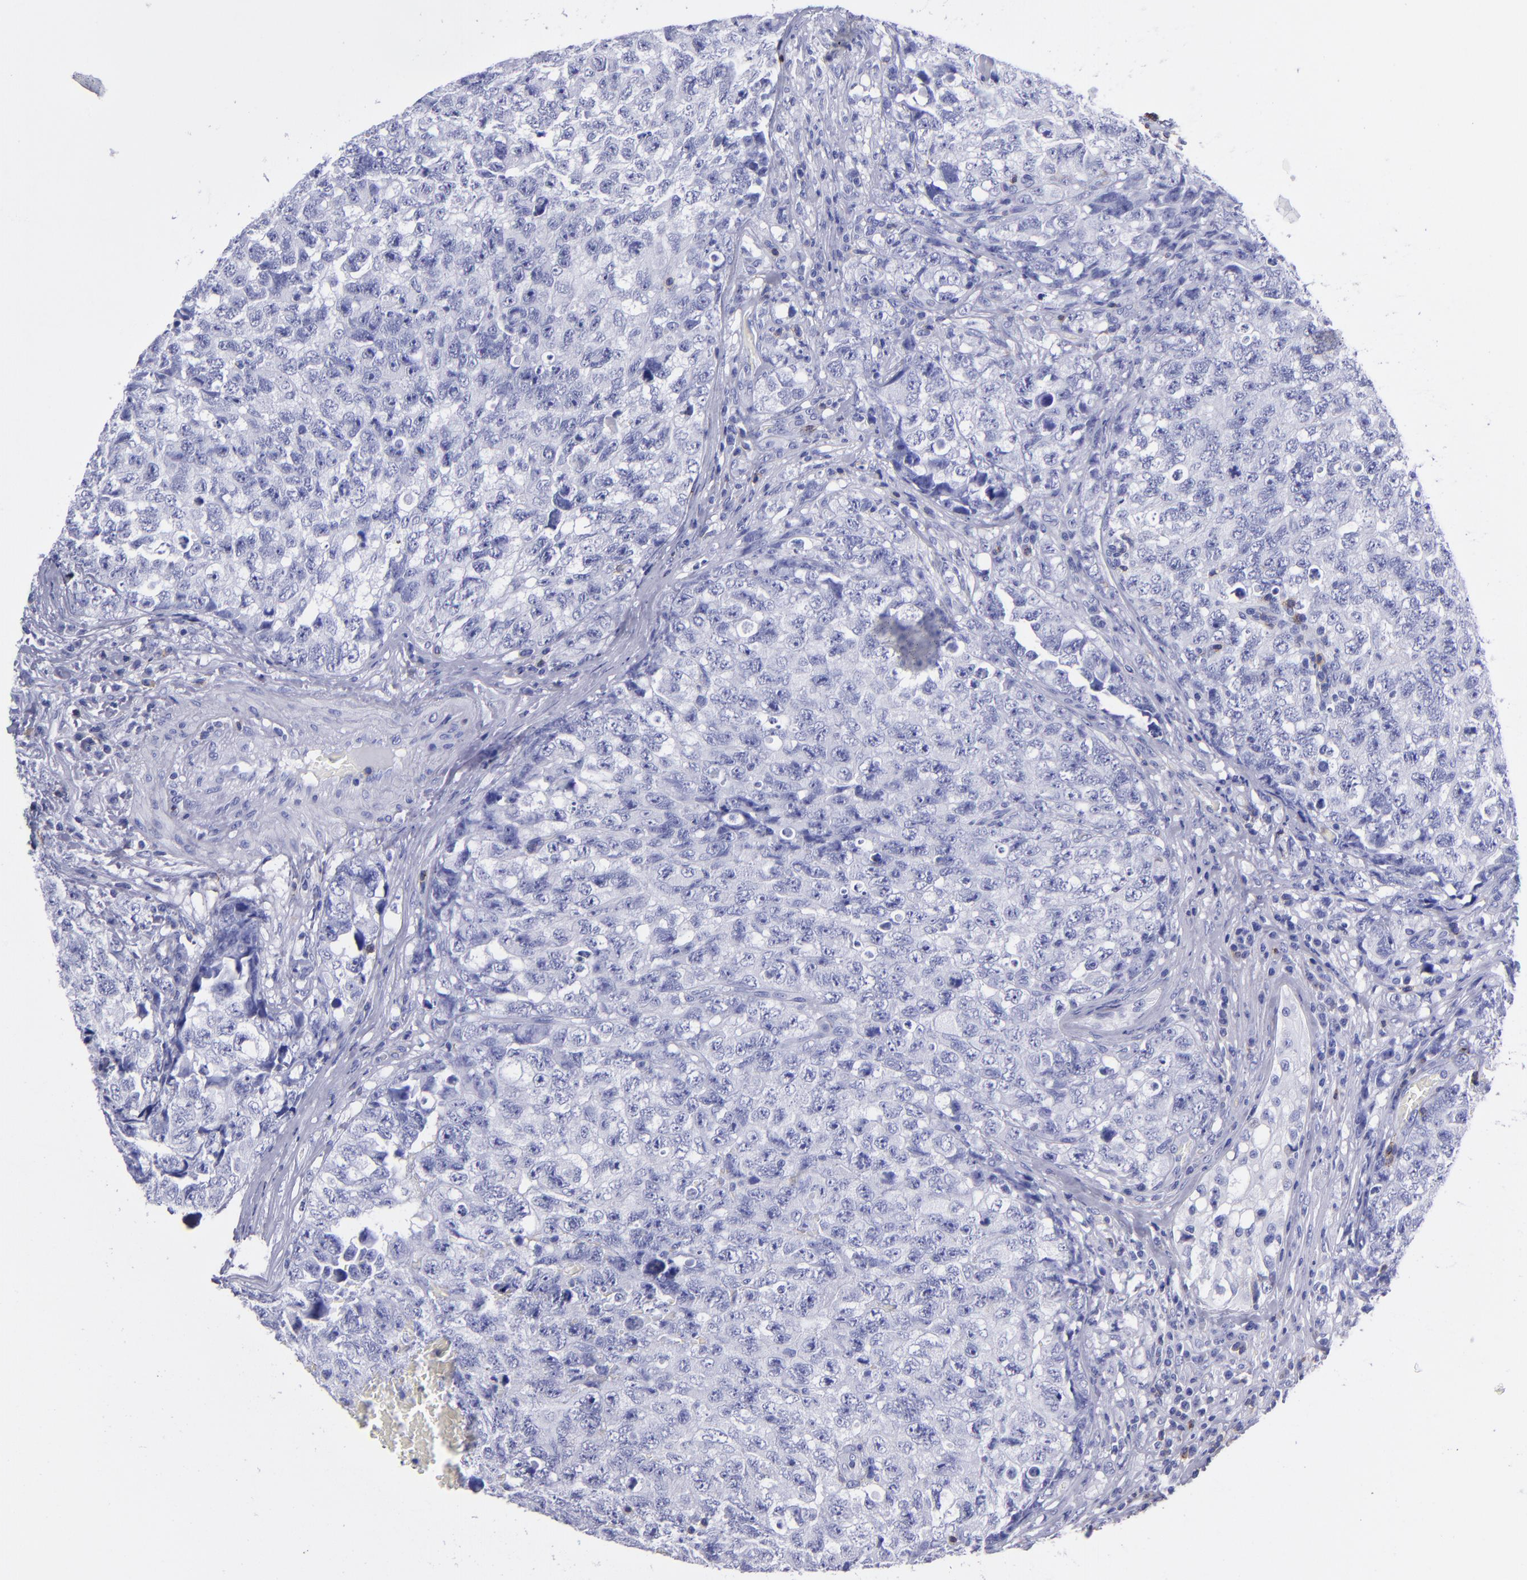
{"staining": {"intensity": "negative", "quantity": "none", "location": "none"}, "tissue": "testis cancer", "cell_type": "Tumor cells", "image_type": "cancer", "snomed": [{"axis": "morphology", "description": "Carcinoma, Embryonal, NOS"}, {"axis": "topography", "description": "Testis"}], "caption": "An immunohistochemistry histopathology image of testis cancer (embryonal carcinoma) is shown. There is no staining in tumor cells of testis cancer (embryonal carcinoma).", "gene": "CD6", "patient": {"sex": "male", "age": 31}}